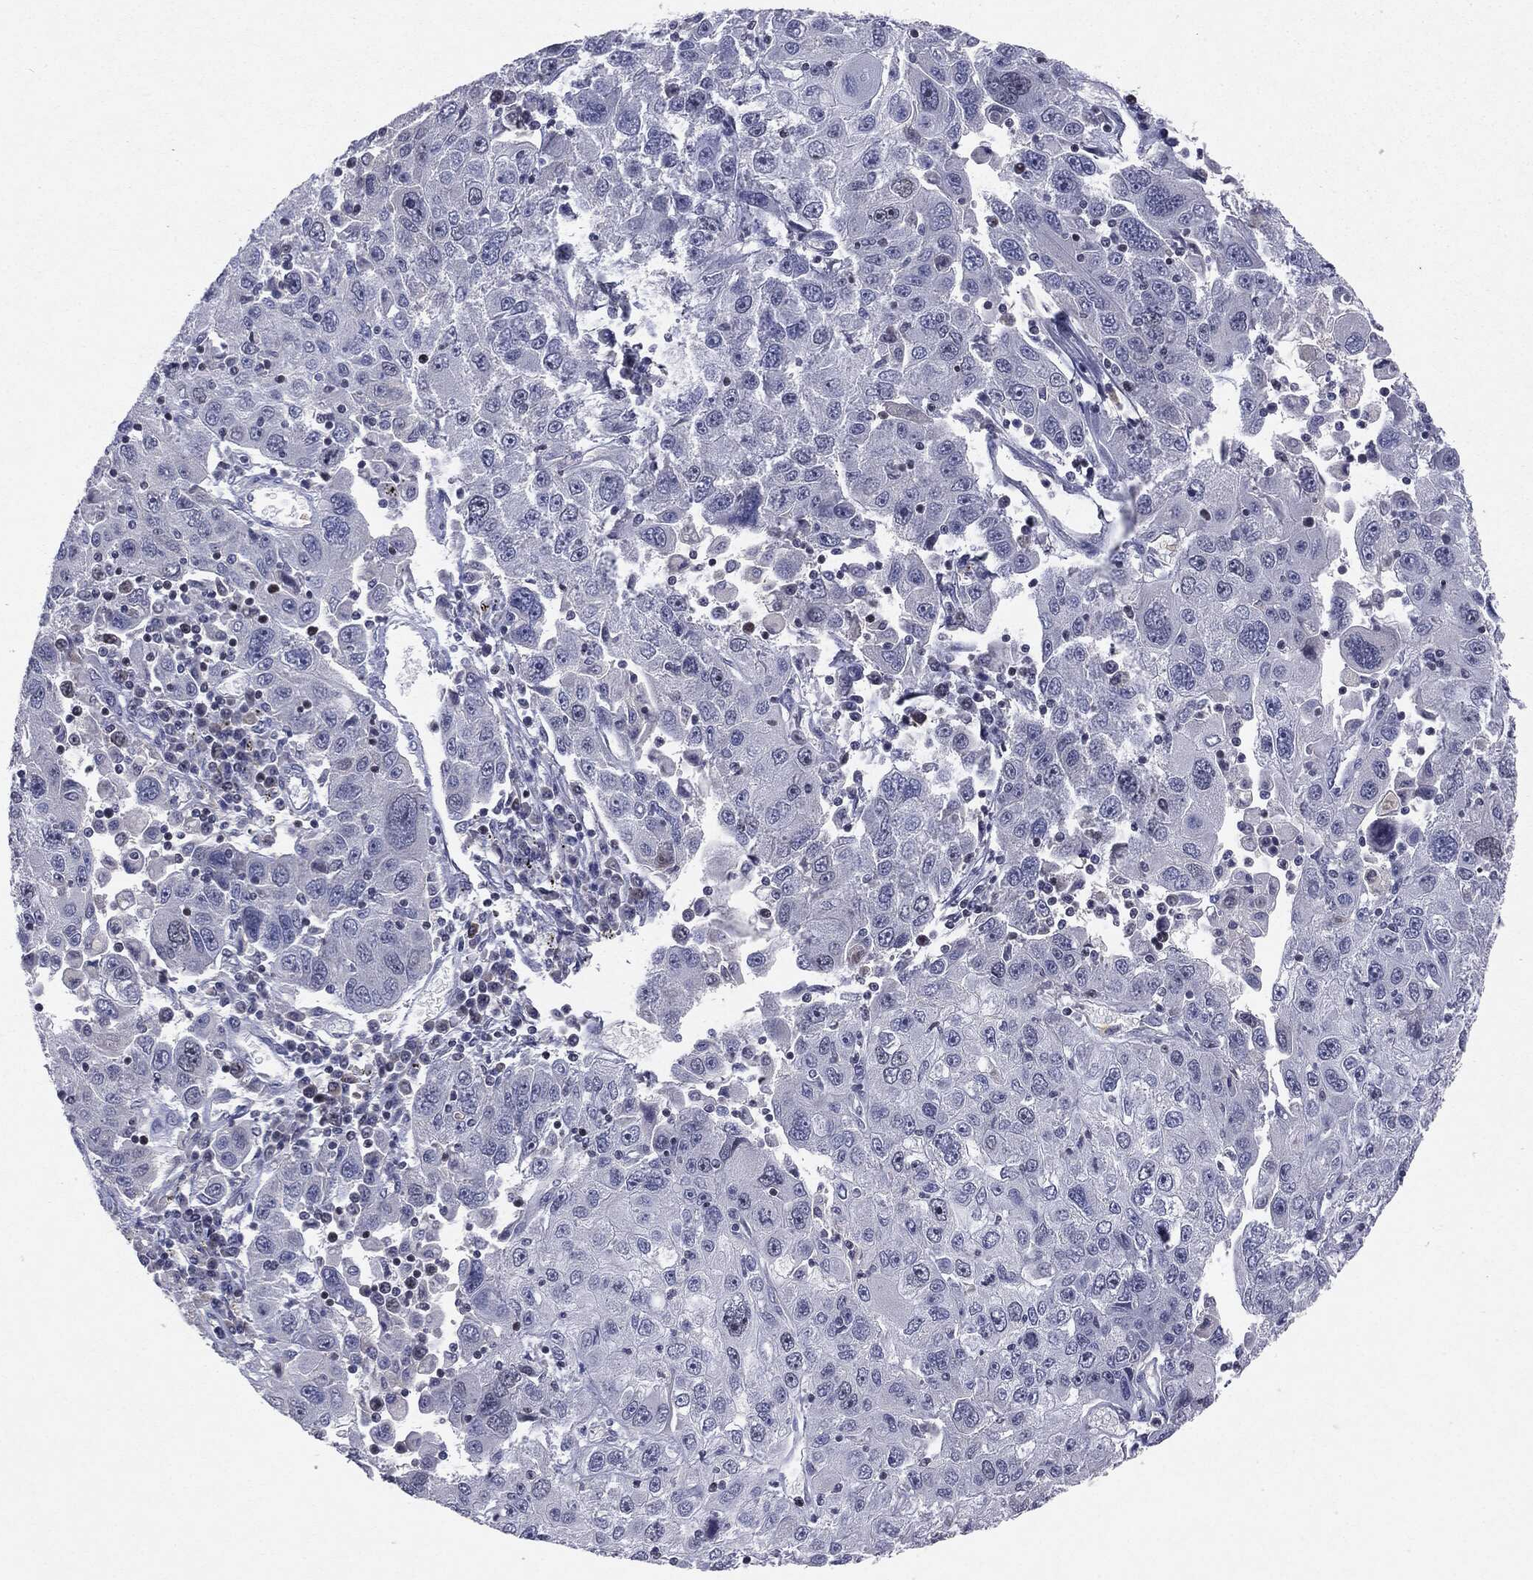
{"staining": {"intensity": "negative", "quantity": "none", "location": "none"}, "tissue": "stomach cancer", "cell_type": "Tumor cells", "image_type": "cancer", "snomed": [{"axis": "morphology", "description": "Adenocarcinoma, NOS"}, {"axis": "topography", "description": "Stomach"}], "caption": "IHC image of neoplastic tissue: stomach adenocarcinoma stained with DAB reveals no significant protein staining in tumor cells.", "gene": "KIF2C", "patient": {"sex": "male", "age": 56}}